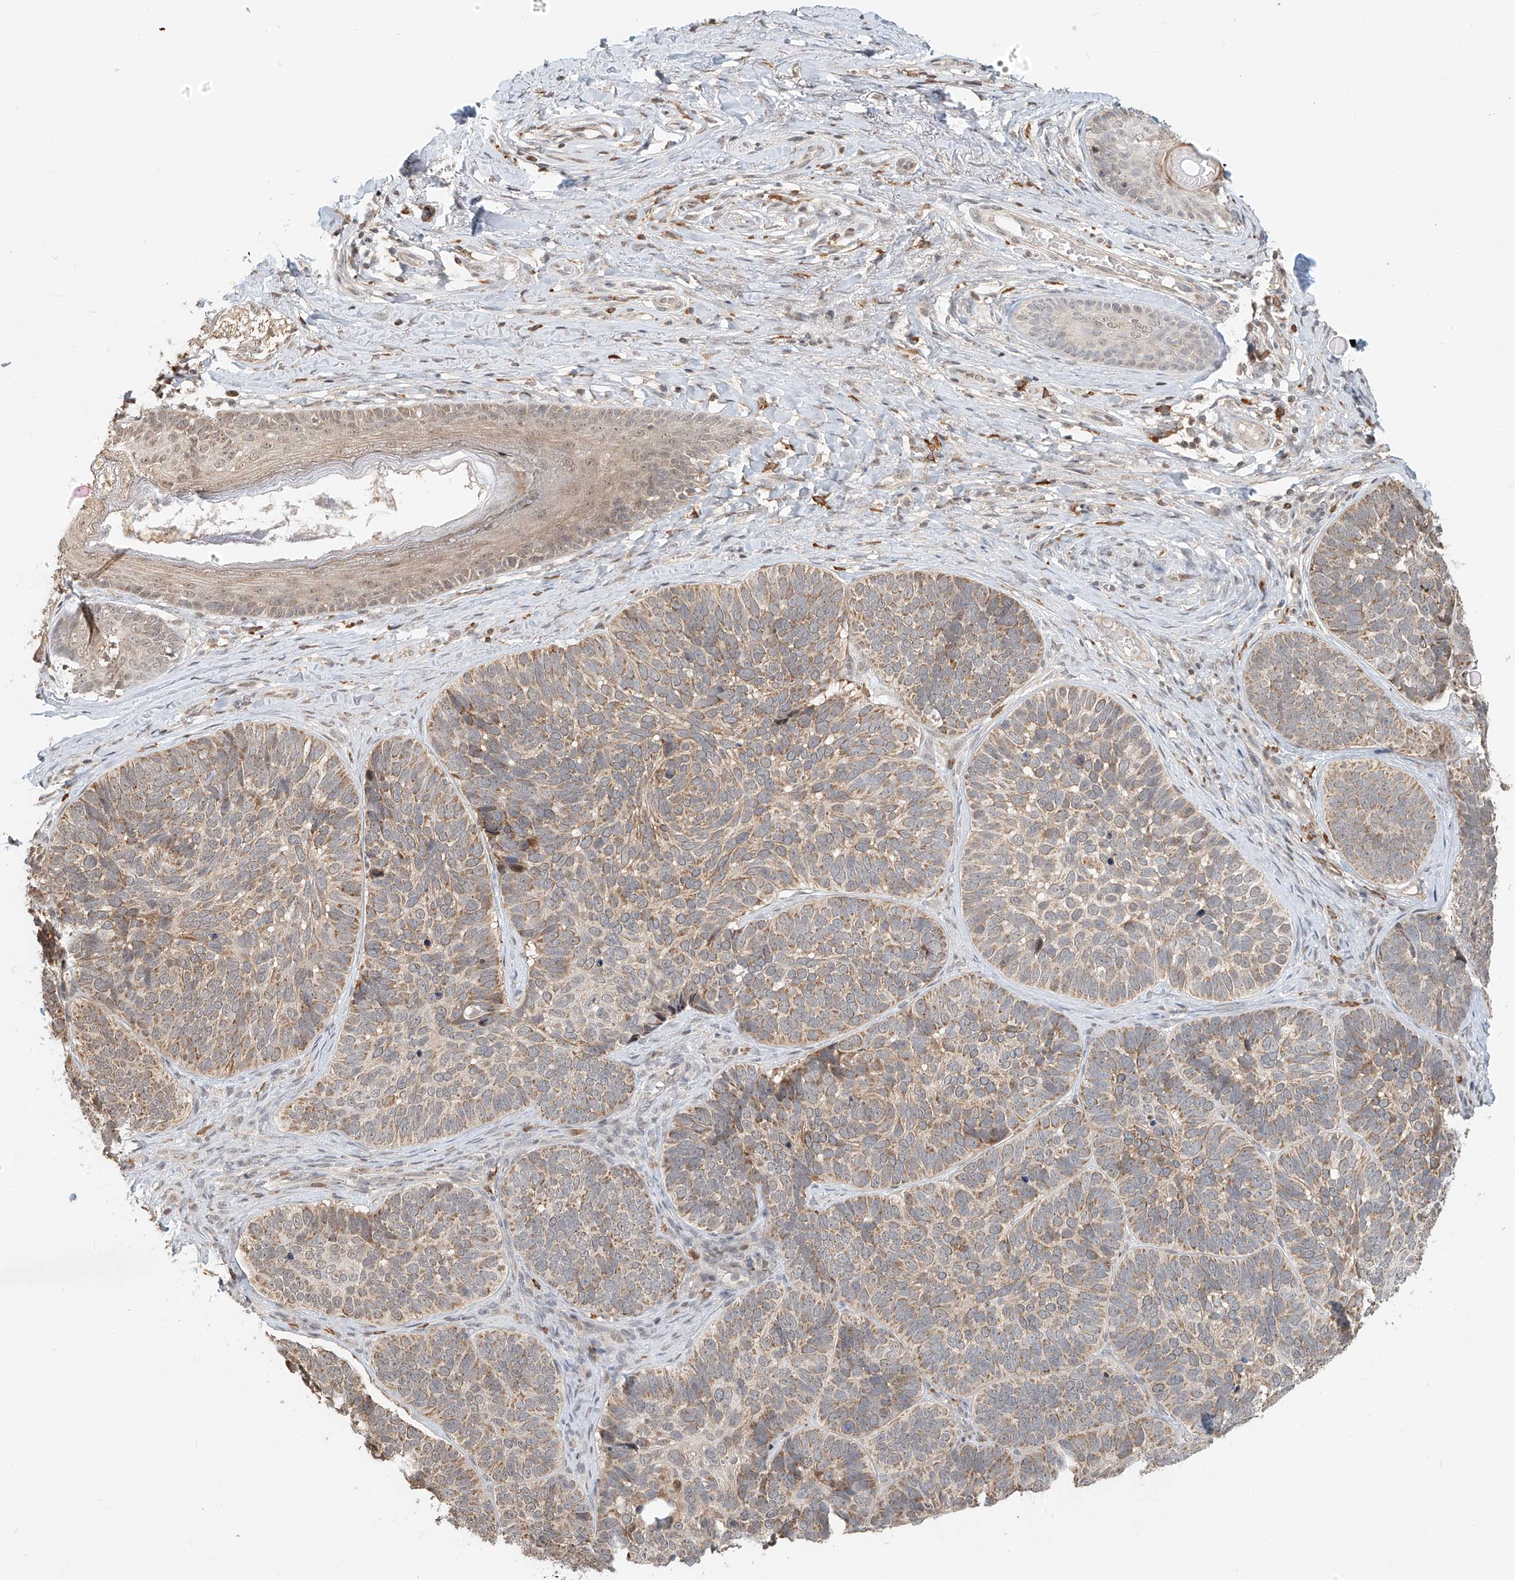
{"staining": {"intensity": "weak", "quantity": ">75%", "location": "cytoplasmic/membranous"}, "tissue": "skin cancer", "cell_type": "Tumor cells", "image_type": "cancer", "snomed": [{"axis": "morphology", "description": "Basal cell carcinoma"}, {"axis": "topography", "description": "Skin"}], "caption": "DAB immunohistochemical staining of skin basal cell carcinoma exhibits weak cytoplasmic/membranous protein expression in approximately >75% of tumor cells.", "gene": "SYTL3", "patient": {"sex": "male", "age": 62}}